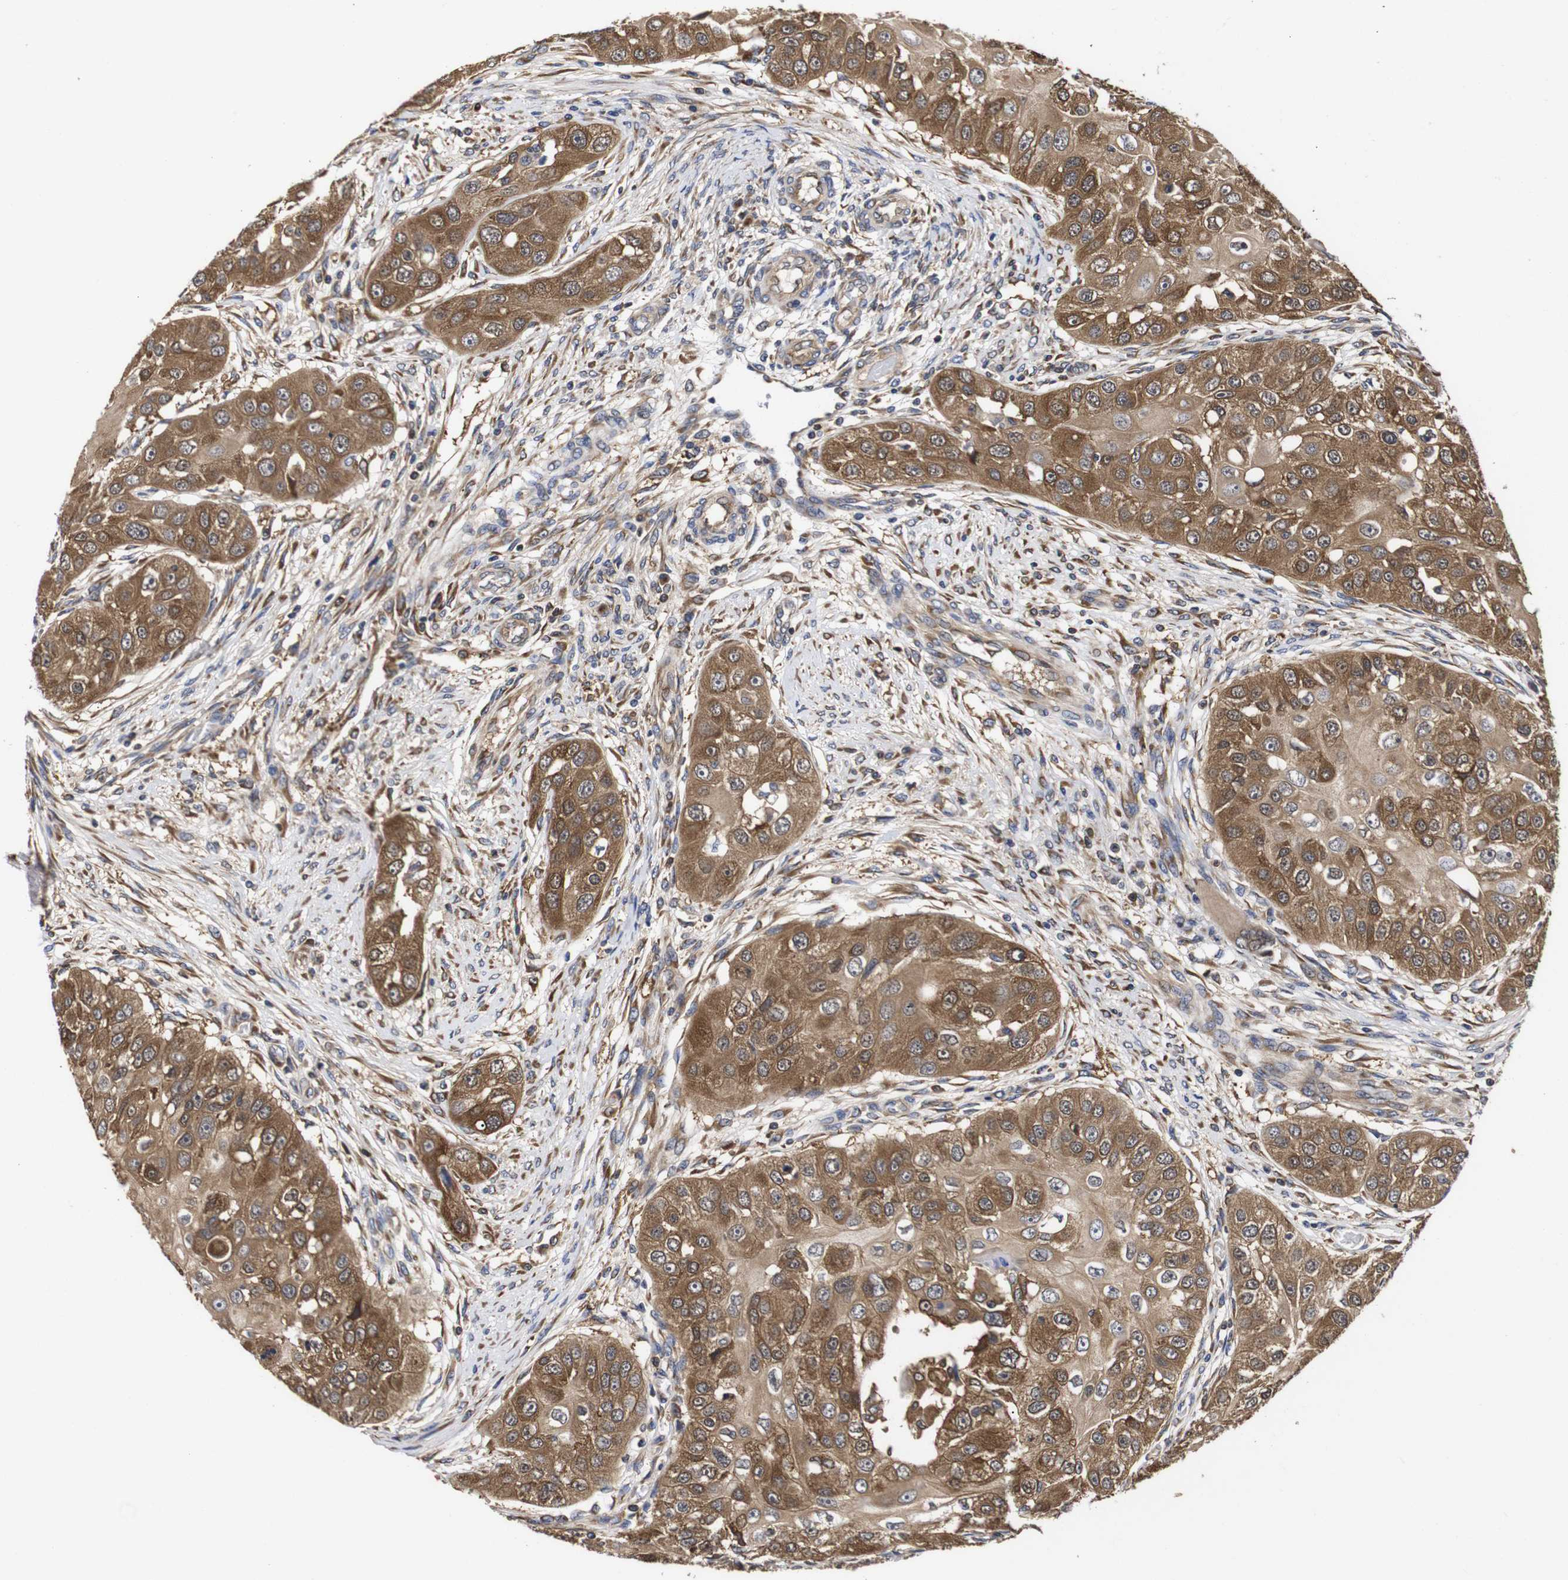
{"staining": {"intensity": "strong", "quantity": ">75%", "location": "cytoplasmic/membranous"}, "tissue": "head and neck cancer", "cell_type": "Tumor cells", "image_type": "cancer", "snomed": [{"axis": "morphology", "description": "Normal tissue, NOS"}, {"axis": "morphology", "description": "Squamous cell carcinoma, NOS"}, {"axis": "topography", "description": "Skeletal muscle"}, {"axis": "topography", "description": "Head-Neck"}], "caption": "Head and neck squamous cell carcinoma was stained to show a protein in brown. There is high levels of strong cytoplasmic/membranous staining in about >75% of tumor cells.", "gene": "LRRCC1", "patient": {"sex": "male", "age": 51}}